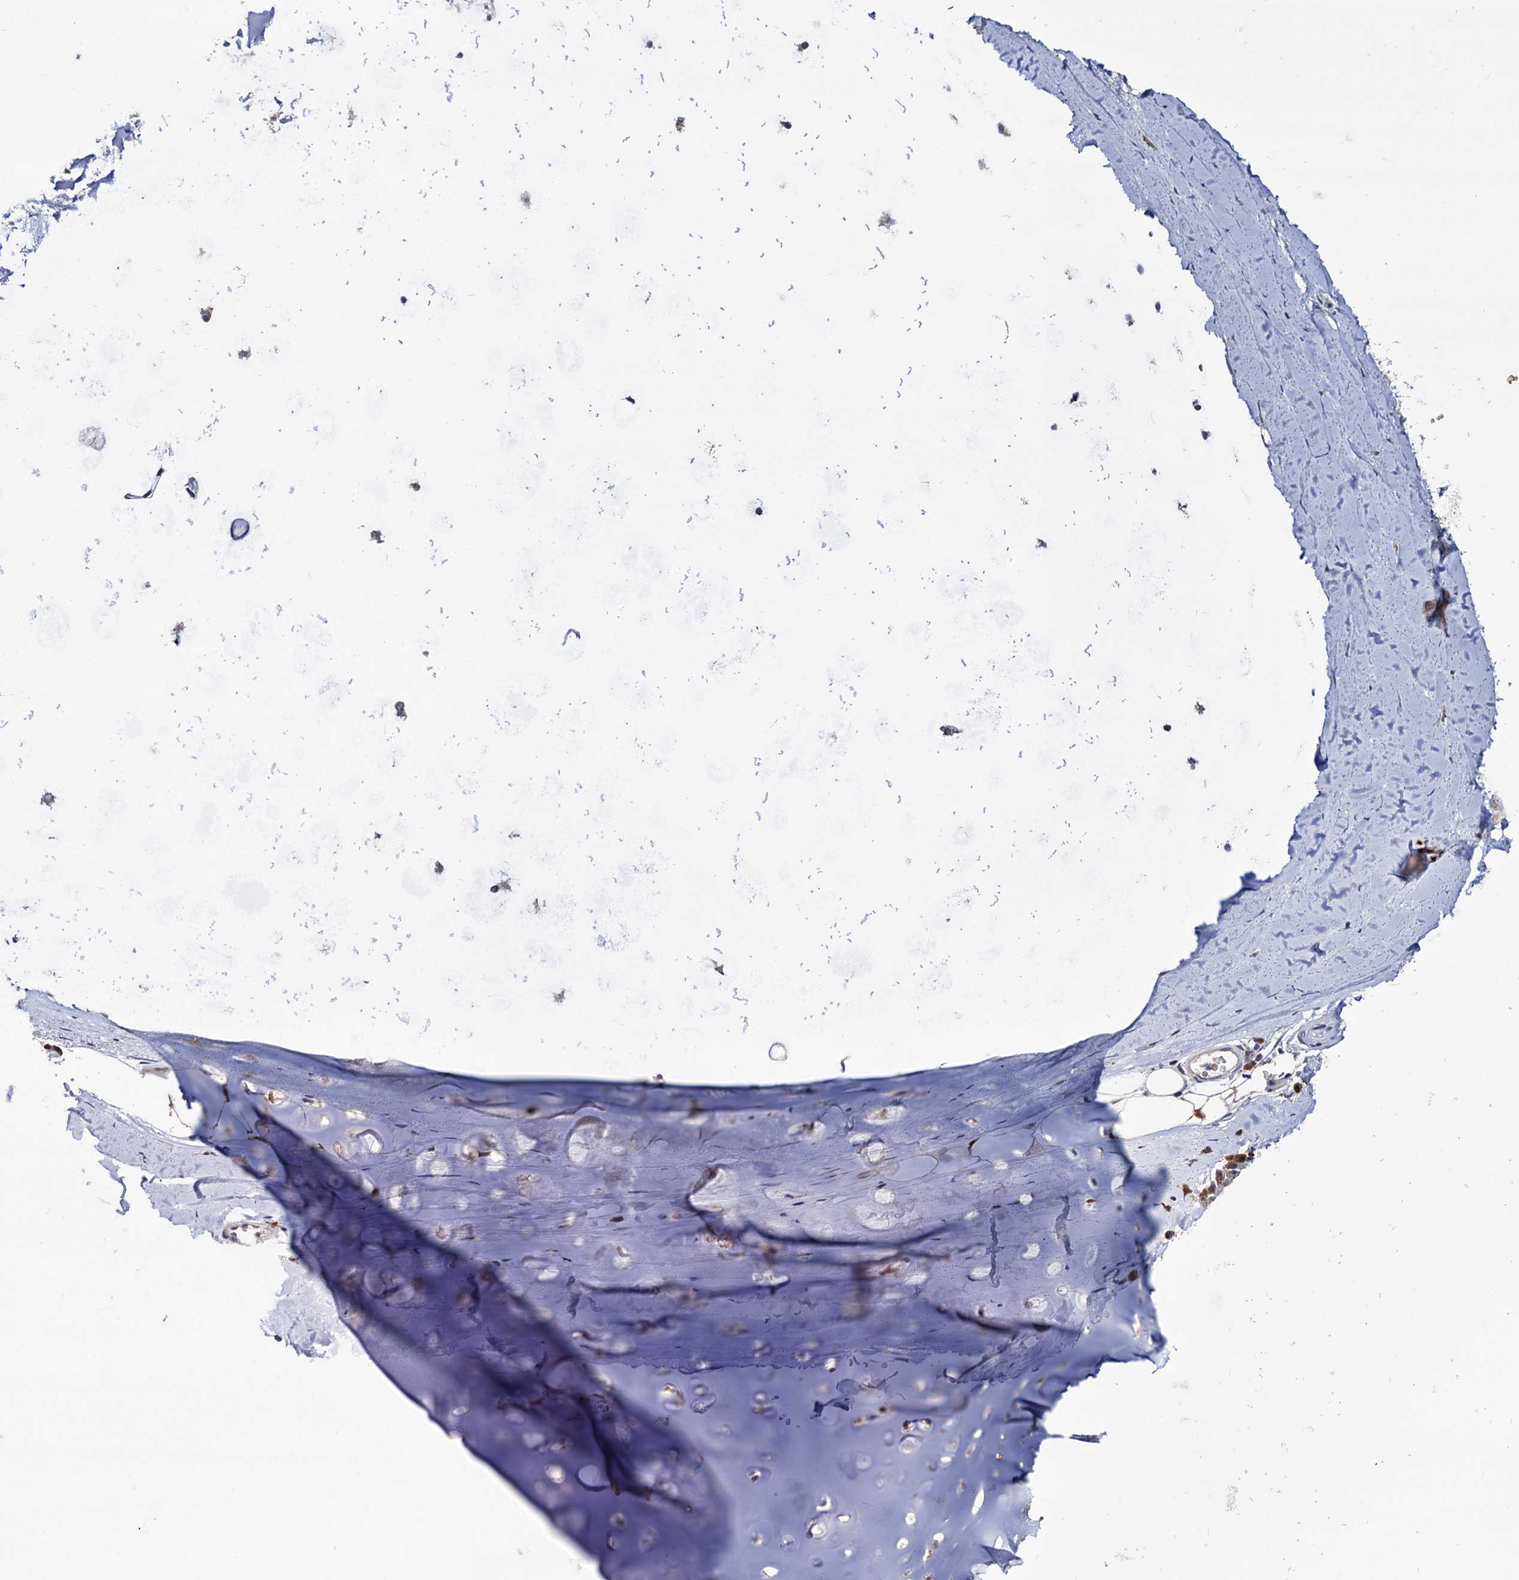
{"staining": {"intensity": "negative", "quantity": "none", "location": "none"}, "tissue": "adipose tissue", "cell_type": "Adipocytes", "image_type": "normal", "snomed": [{"axis": "morphology", "description": "Normal tissue, NOS"}, {"axis": "topography", "description": "Lymph node"}, {"axis": "topography", "description": "Bronchus"}], "caption": "Immunohistochemistry histopathology image of benign adipose tissue: human adipose tissue stained with DAB (3,3'-diaminobenzidine) demonstrates no significant protein expression in adipocytes.", "gene": "RNASEH2B", "patient": {"sex": "male", "age": 63}}